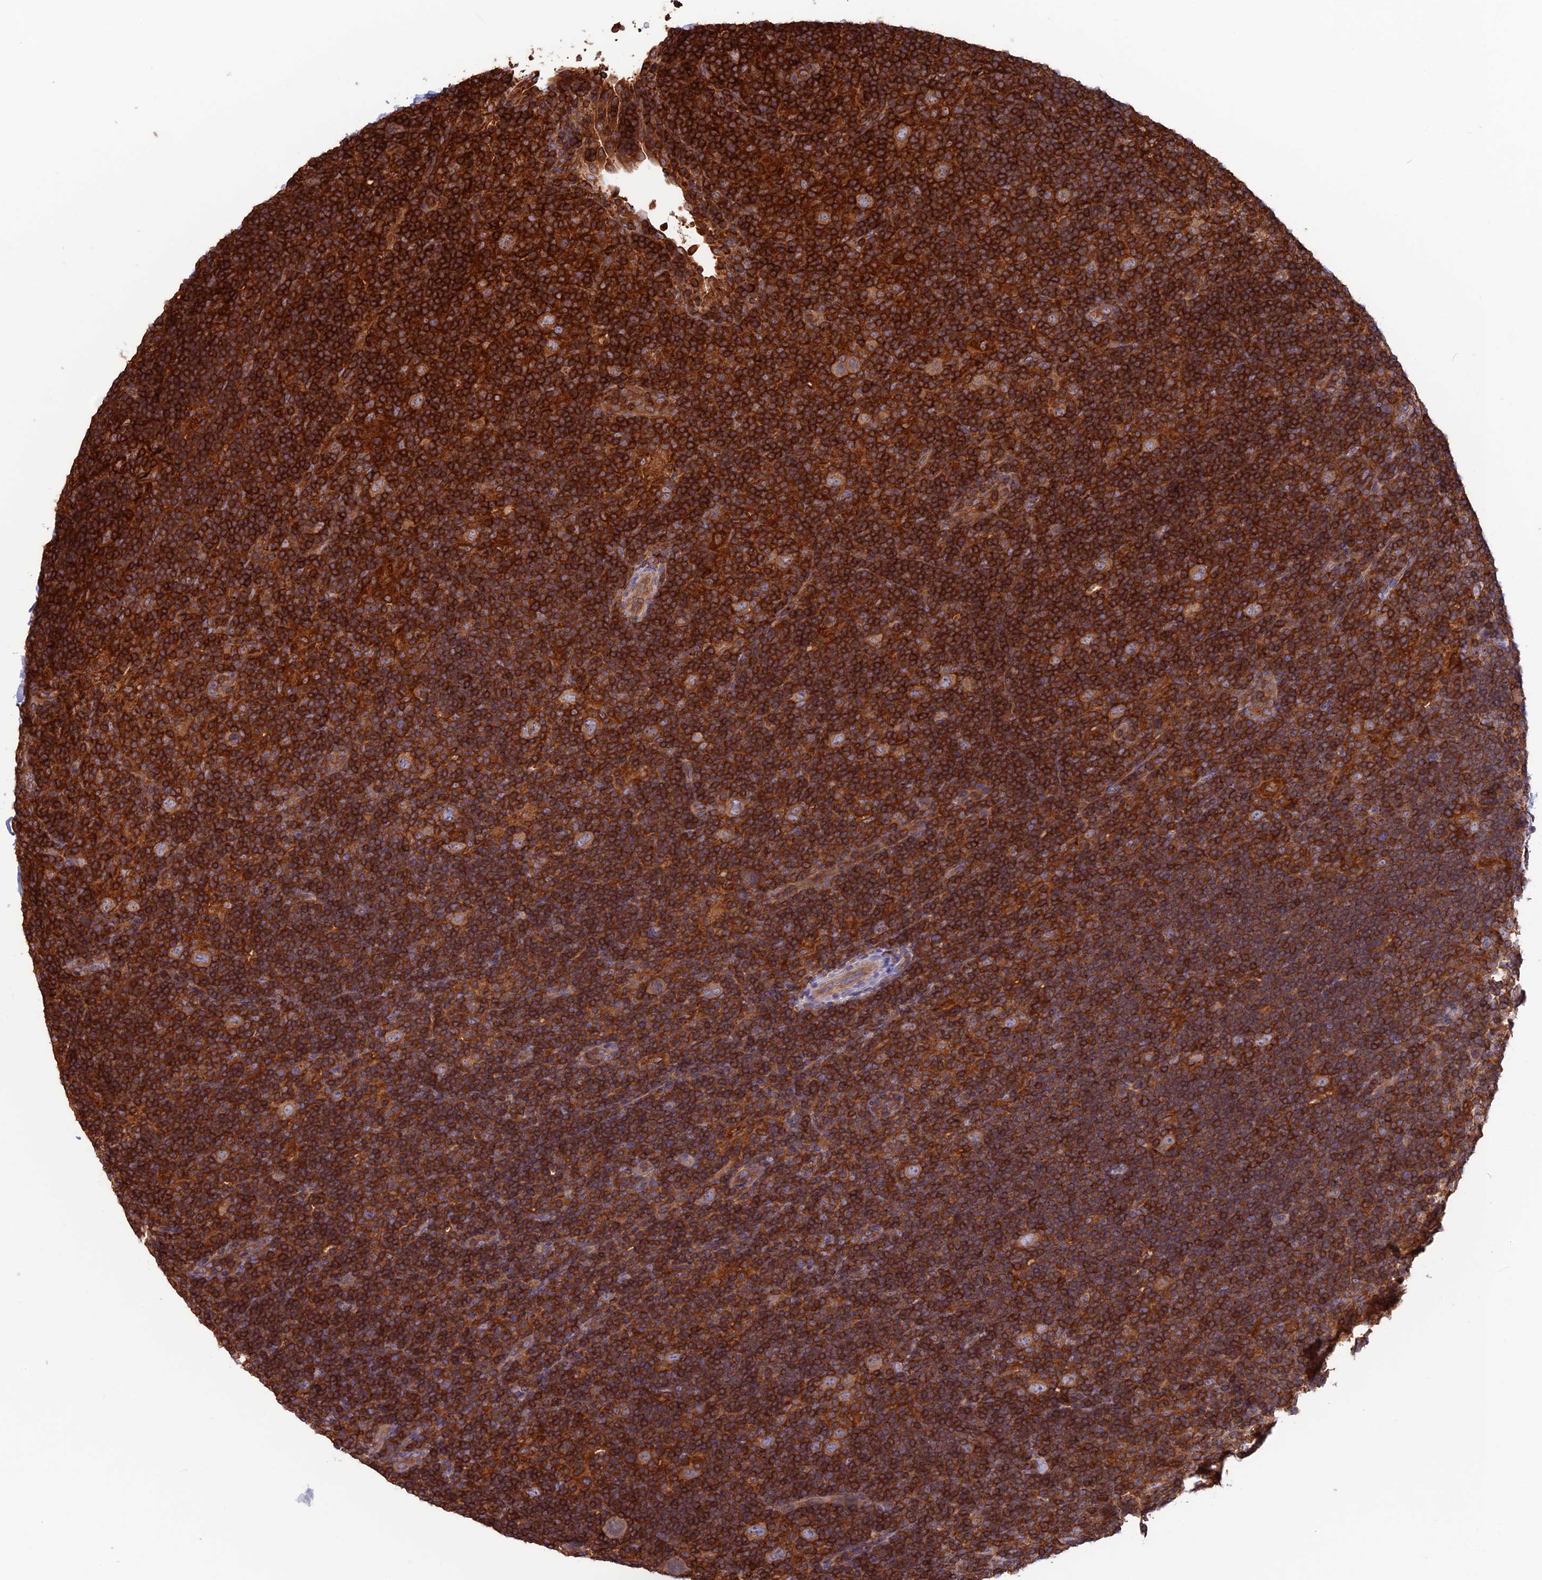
{"staining": {"intensity": "moderate", "quantity": ">75%", "location": "cytoplasmic/membranous"}, "tissue": "lymphoma", "cell_type": "Tumor cells", "image_type": "cancer", "snomed": [{"axis": "morphology", "description": "Hodgkin's disease, NOS"}, {"axis": "topography", "description": "Lymph node"}], "caption": "The photomicrograph shows a brown stain indicating the presence of a protein in the cytoplasmic/membranous of tumor cells in lymphoma.", "gene": "WDR1", "patient": {"sex": "female", "age": 57}}